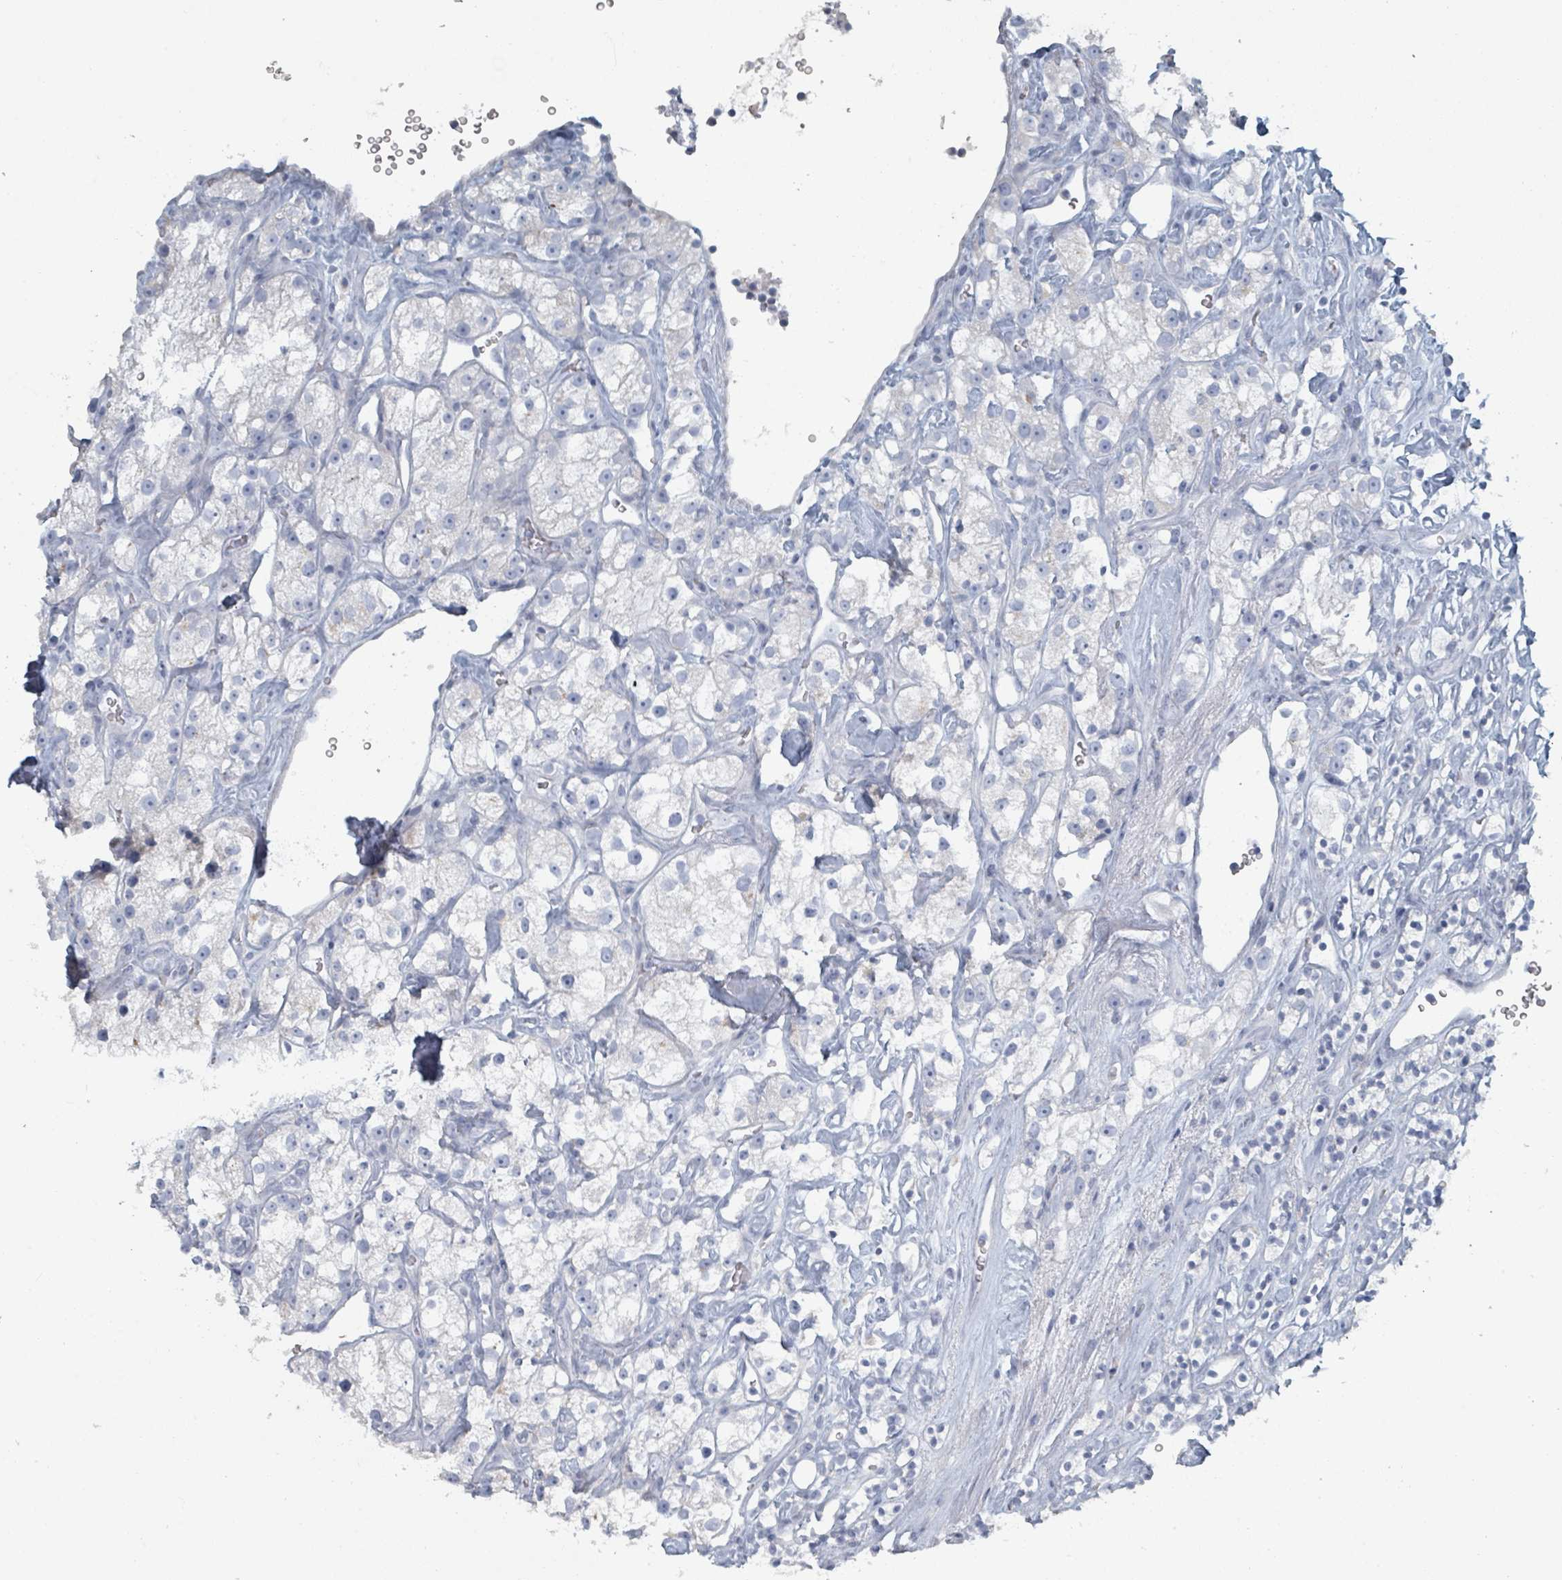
{"staining": {"intensity": "negative", "quantity": "none", "location": "none"}, "tissue": "renal cancer", "cell_type": "Tumor cells", "image_type": "cancer", "snomed": [{"axis": "morphology", "description": "Adenocarcinoma, NOS"}, {"axis": "topography", "description": "Kidney"}], "caption": "Renal cancer (adenocarcinoma) was stained to show a protein in brown. There is no significant positivity in tumor cells. (IHC, brightfield microscopy, high magnification).", "gene": "HEATR5A", "patient": {"sex": "male", "age": 77}}